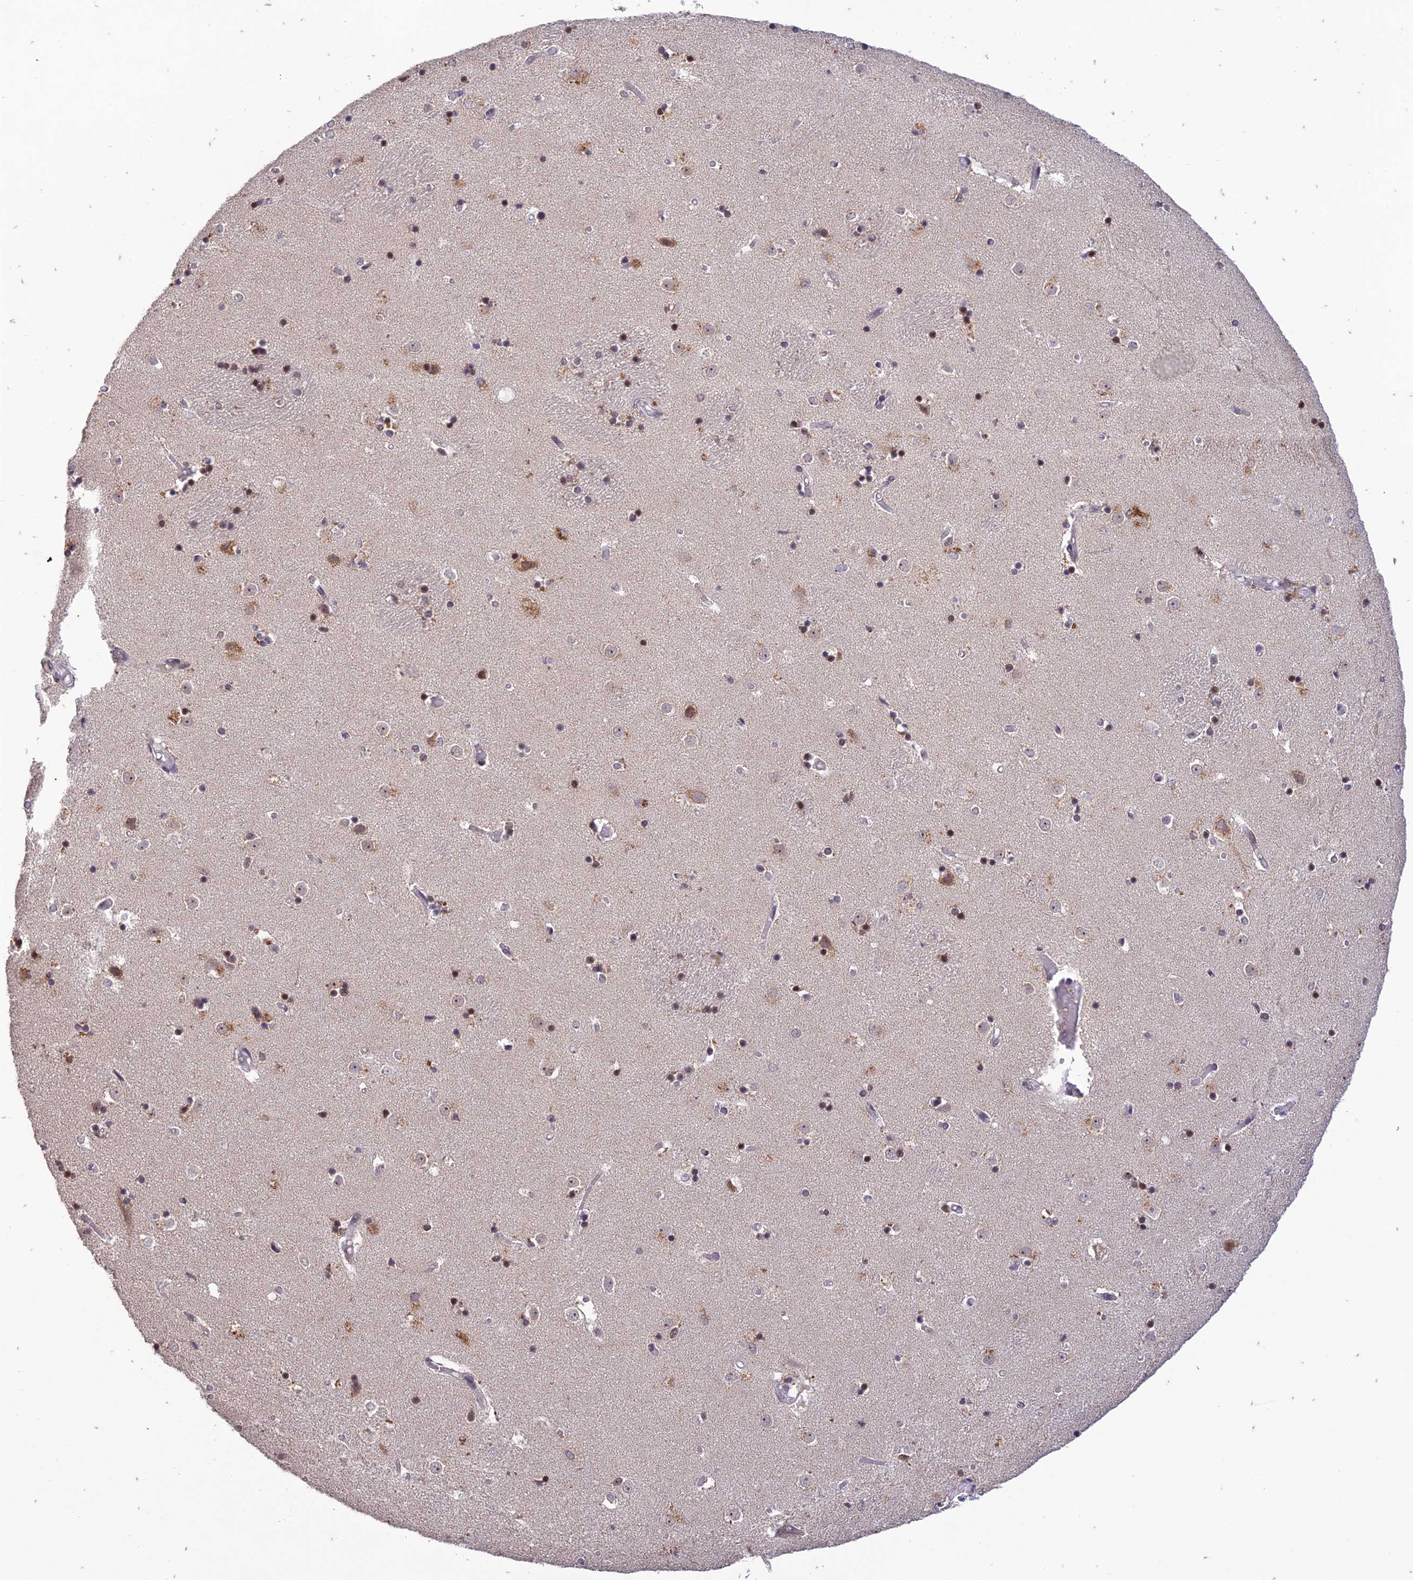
{"staining": {"intensity": "moderate", "quantity": "<25%", "location": "nuclear"}, "tissue": "caudate", "cell_type": "Glial cells", "image_type": "normal", "snomed": [{"axis": "morphology", "description": "Normal tissue, NOS"}, {"axis": "topography", "description": "Lateral ventricle wall"}], "caption": "This micrograph reveals IHC staining of normal caudate, with low moderate nuclear staining in approximately <25% of glial cells.", "gene": "POP4", "patient": {"sex": "female", "age": 52}}